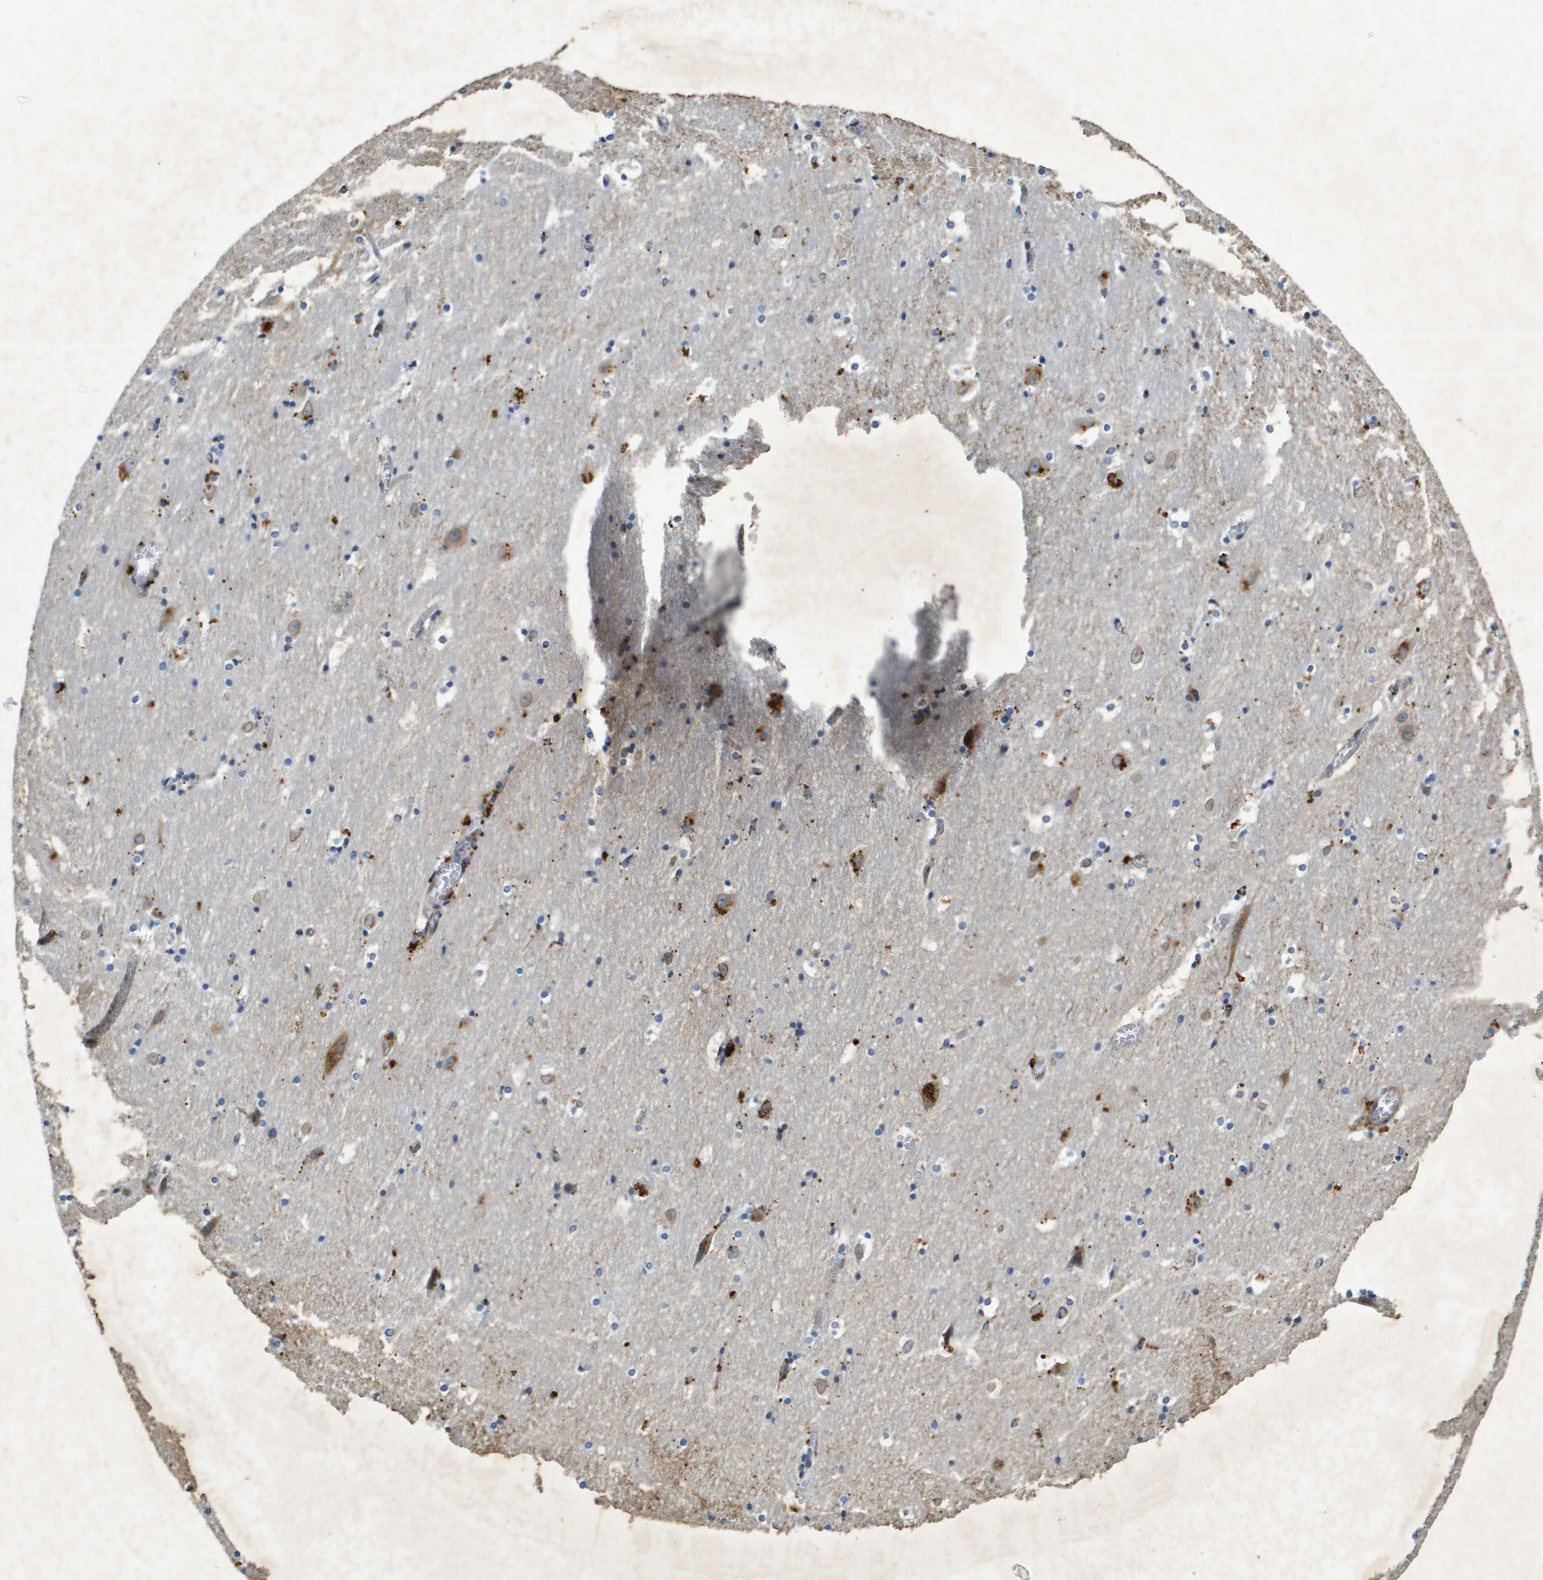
{"staining": {"intensity": "strong", "quantity": "<25%", "location": "cytoplasmic/membranous,nuclear"}, "tissue": "hippocampus", "cell_type": "Glial cells", "image_type": "normal", "snomed": [{"axis": "morphology", "description": "Normal tissue, NOS"}, {"axis": "topography", "description": "Hippocampus"}], "caption": "About <25% of glial cells in unremarkable human hippocampus show strong cytoplasmic/membranous,nuclear protein positivity as visualized by brown immunohistochemical staining.", "gene": "PGAP3", "patient": {"sex": "male", "age": 45}}